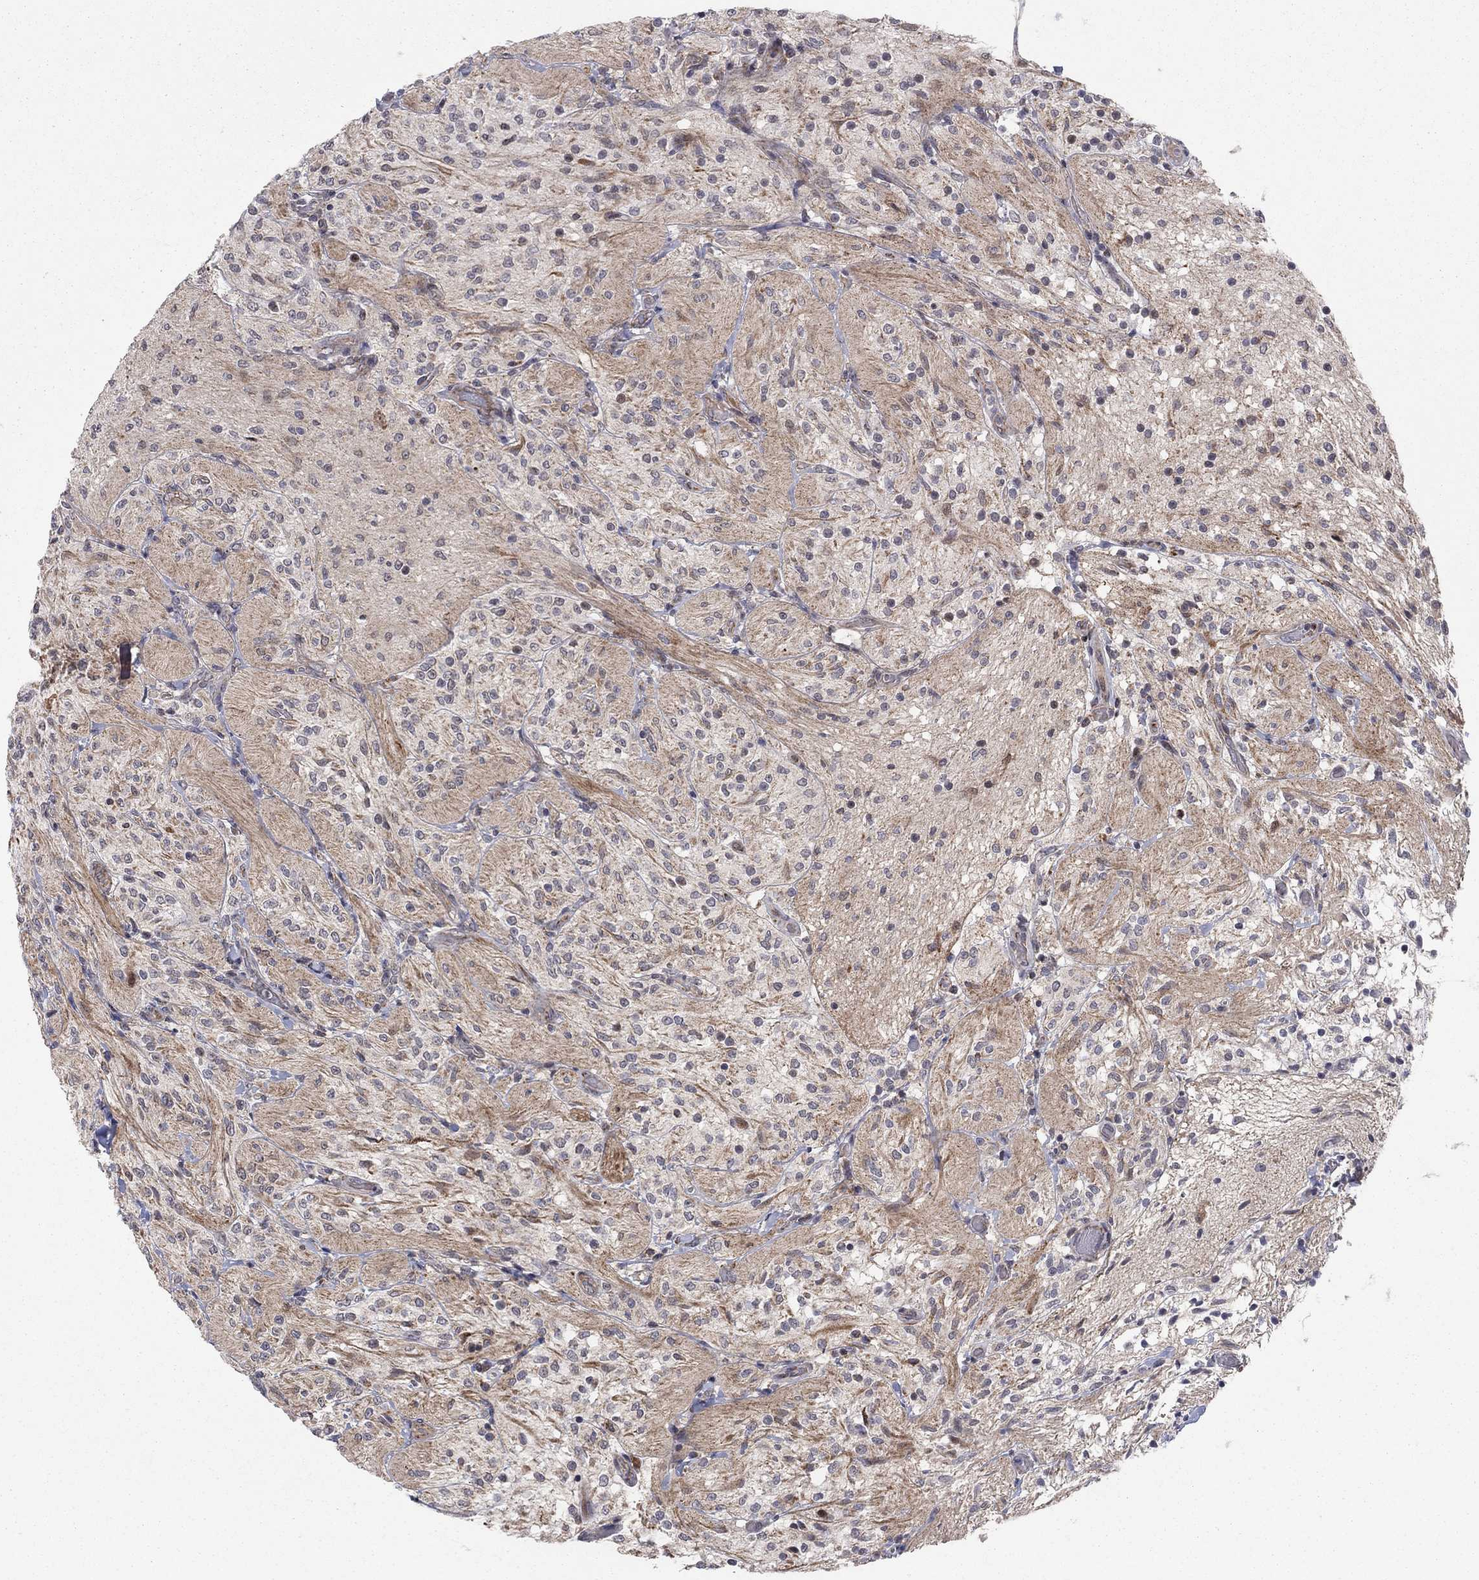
{"staining": {"intensity": "negative", "quantity": "none", "location": "none"}, "tissue": "glioma", "cell_type": "Tumor cells", "image_type": "cancer", "snomed": [{"axis": "morphology", "description": "Glioma, malignant, Low grade"}, {"axis": "topography", "description": "Brain"}], "caption": "Tumor cells show no significant protein expression in glioma.", "gene": "ZNF395", "patient": {"sex": "male", "age": 3}}